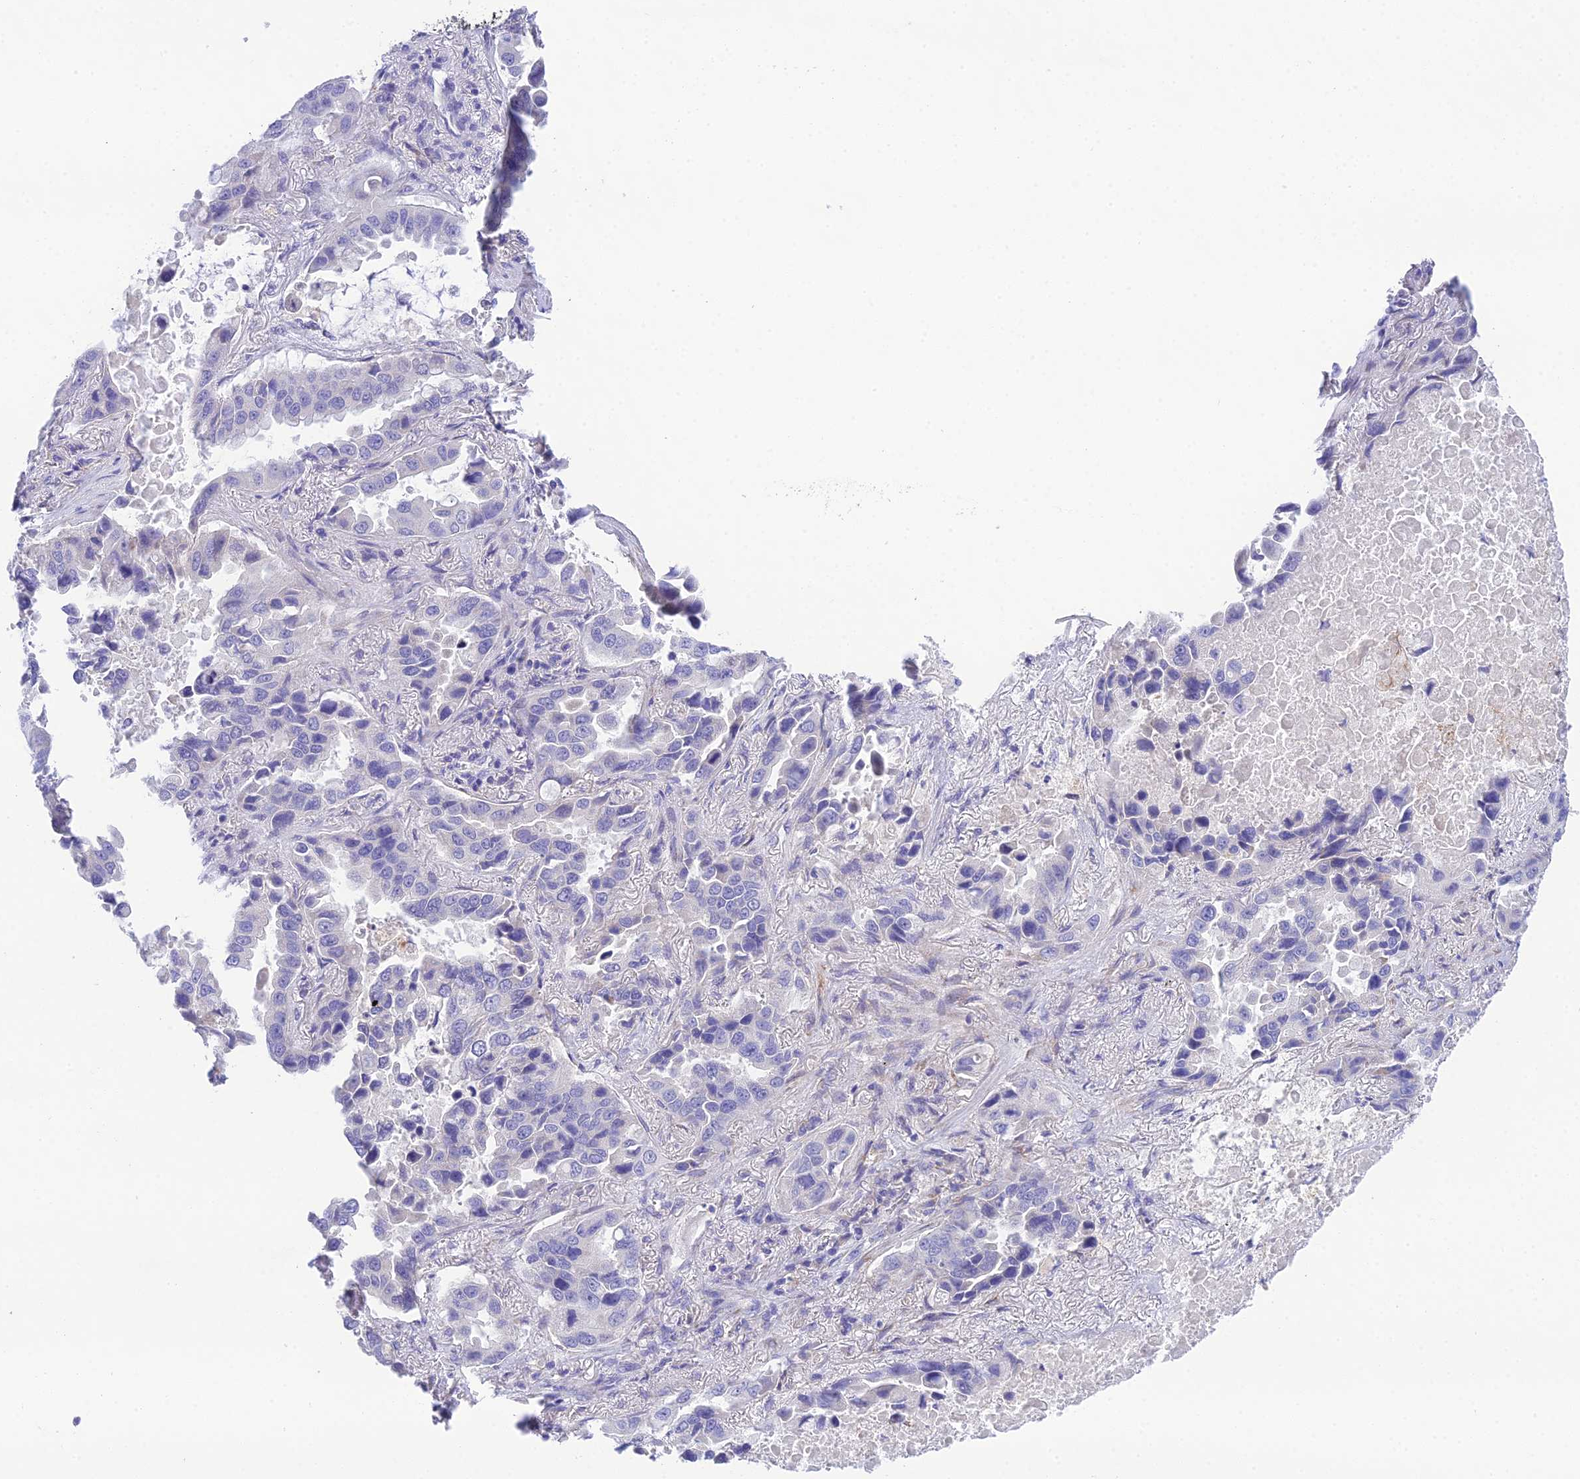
{"staining": {"intensity": "negative", "quantity": "none", "location": "none"}, "tissue": "lung cancer", "cell_type": "Tumor cells", "image_type": "cancer", "snomed": [{"axis": "morphology", "description": "Adenocarcinoma, NOS"}, {"axis": "topography", "description": "Lung"}], "caption": "IHC histopathology image of neoplastic tissue: lung cancer (adenocarcinoma) stained with DAB reveals no significant protein staining in tumor cells. (DAB (3,3'-diaminobenzidine) IHC visualized using brightfield microscopy, high magnification).", "gene": "KIAA0408", "patient": {"sex": "male", "age": 64}}